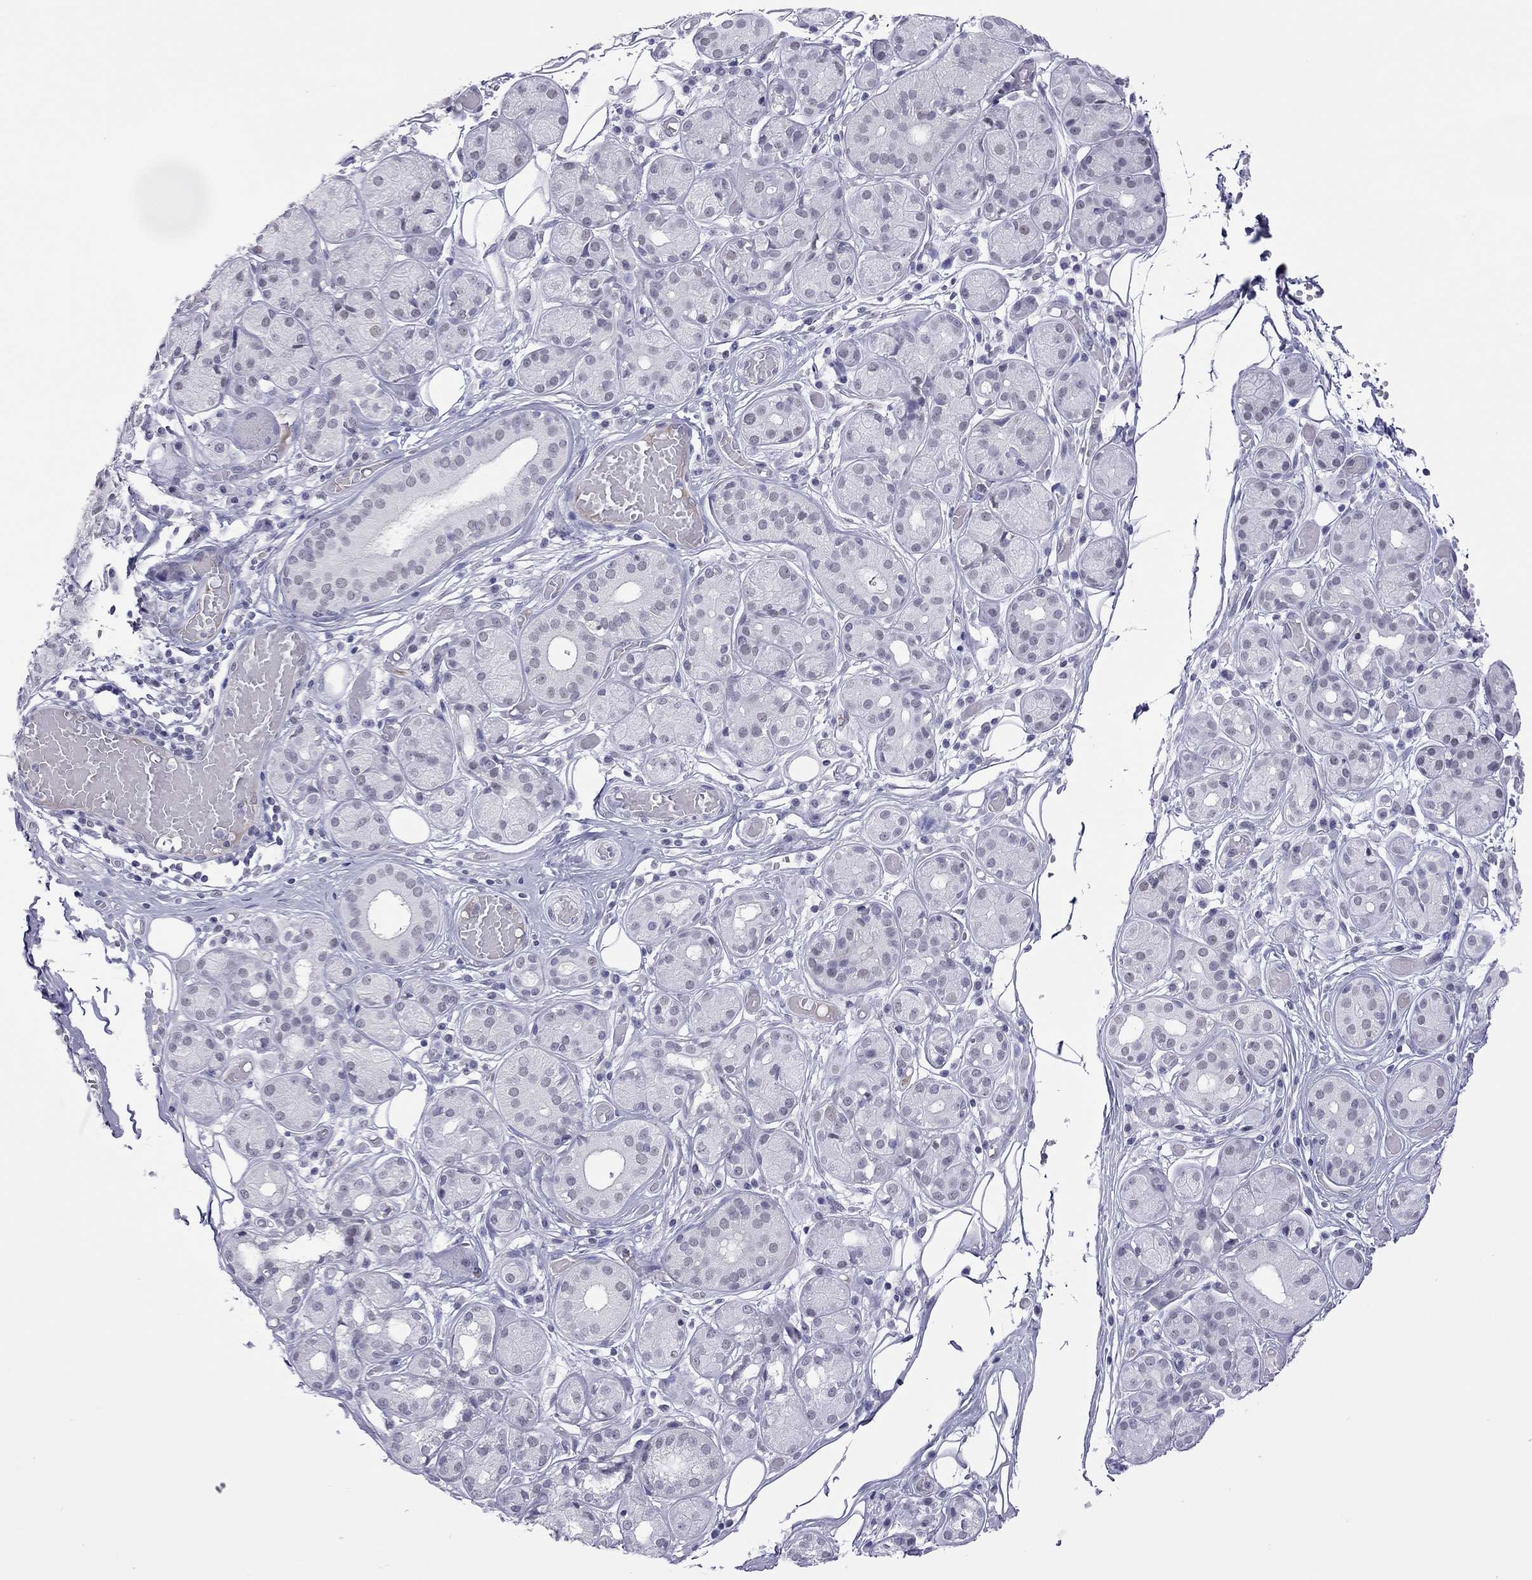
{"staining": {"intensity": "negative", "quantity": "none", "location": "none"}, "tissue": "salivary gland", "cell_type": "Glandular cells", "image_type": "normal", "snomed": [{"axis": "morphology", "description": "Normal tissue, NOS"}, {"axis": "topography", "description": "Salivary gland"}, {"axis": "topography", "description": "Peripheral nerve tissue"}], "caption": "The histopathology image reveals no staining of glandular cells in normal salivary gland. (DAB (3,3'-diaminobenzidine) IHC visualized using brightfield microscopy, high magnification).", "gene": "JHY", "patient": {"sex": "male", "age": 71}}